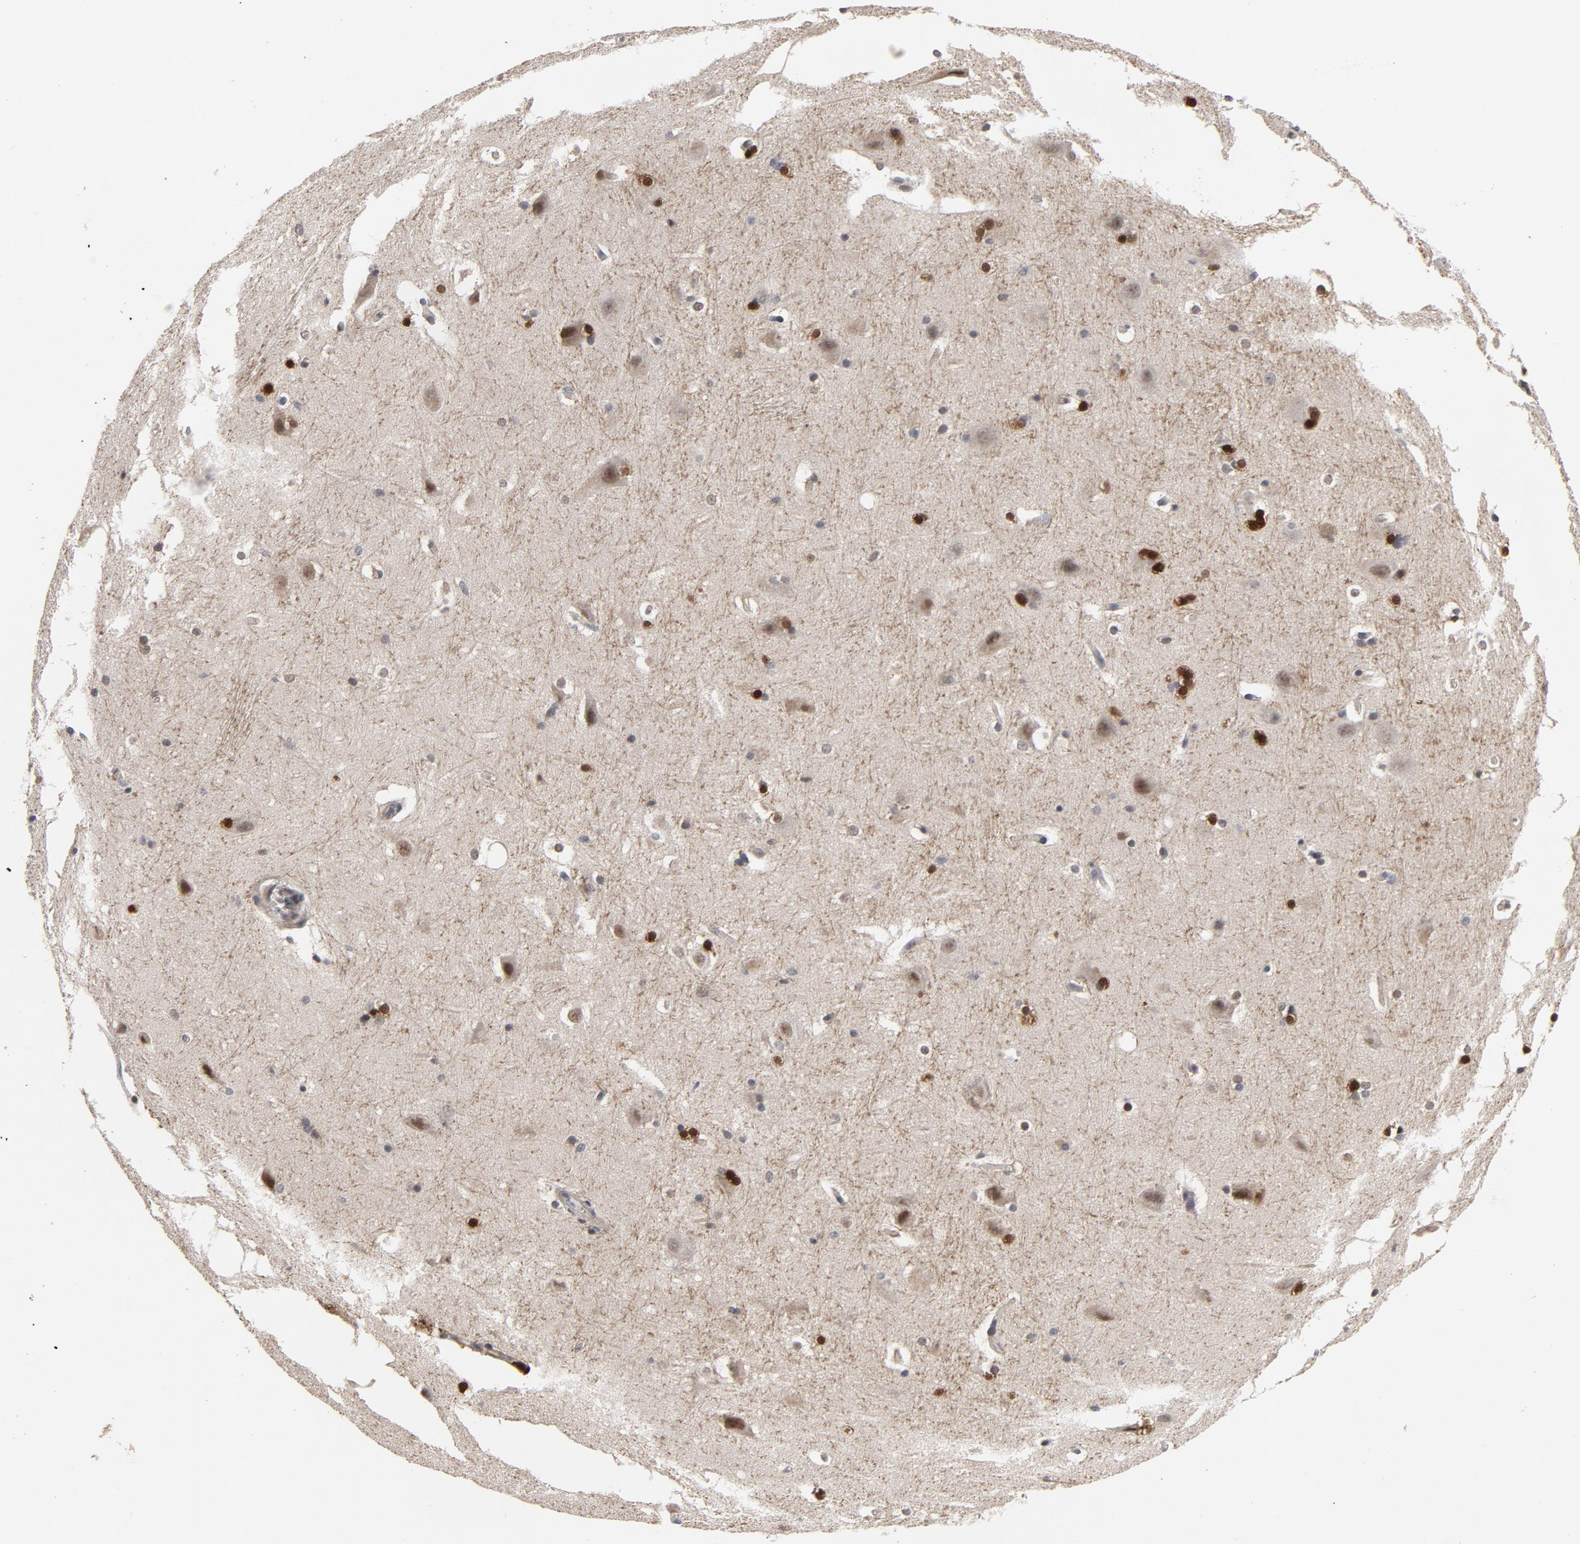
{"staining": {"intensity": "moderate", "quantity": "25%-75%", "location": "nuclear"}, "tissue": "hippocampus", "cell_type": "Glial cells", "image_type": "normal", "snomed": [{"axis": "morphology", "description": "Normal tissue, NOS"}, {"axis": "topography", "description": "Hippocampus"}], "caption": "Protein positivity by immunohistochemistry exhibits moderate nuclear expression in approximately 25%-75% of glial cells in unremarkable hippocampus.", "gene": "RTL5", "patient": {"sex": "female", "age": 19}}